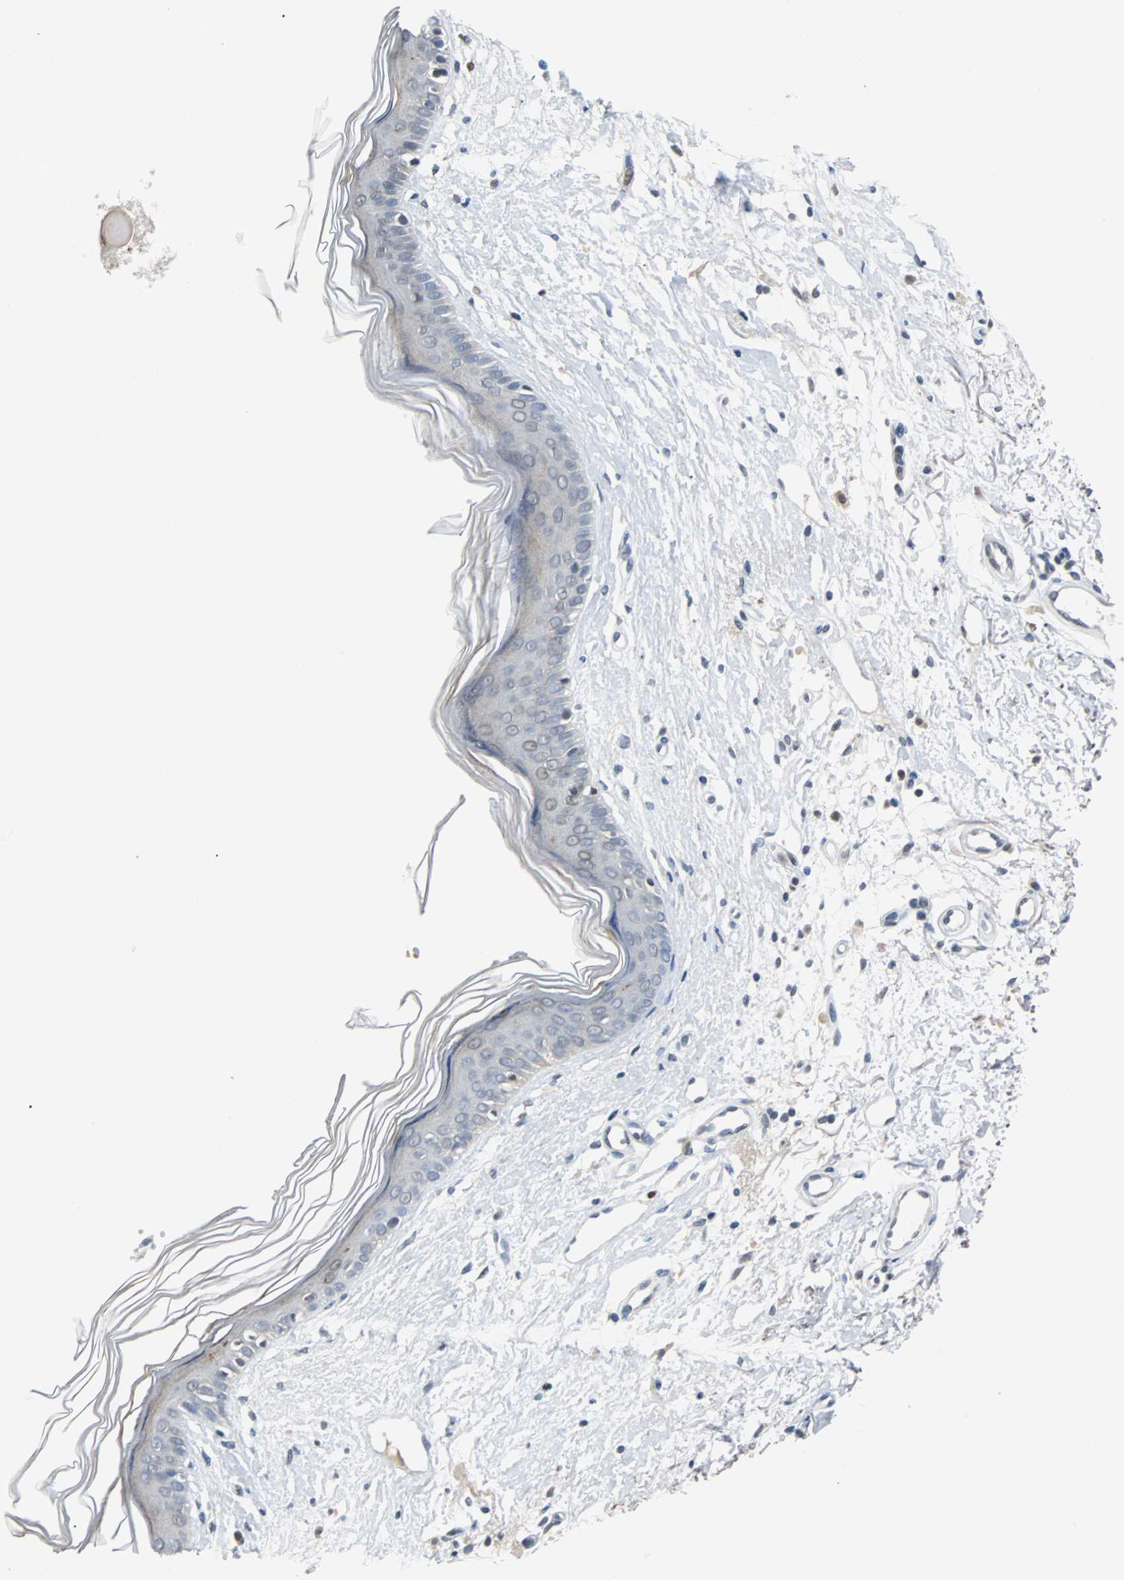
{"staining": {"intensity": "weak", "quantity": "<25%", "location": "cytoplasmic/membranous"}, "tissue": "skin cancer", "cell_type": "Tumor cells", "image_type": "cancer", "snomed": [{"axis": "morphology", "description": "Normal tissue, NOS"}, {"axis": "morphology", "description": "Basal cell carcinoma"}, {"axis": "topography", "description": "Skin"}], "caption": "This is an immunohistochemistry (IHC) image of human skin cancer. There is no staining in tumor cells.", "gene": "HLX", "patient": {"sex": "female", "age": 61}}